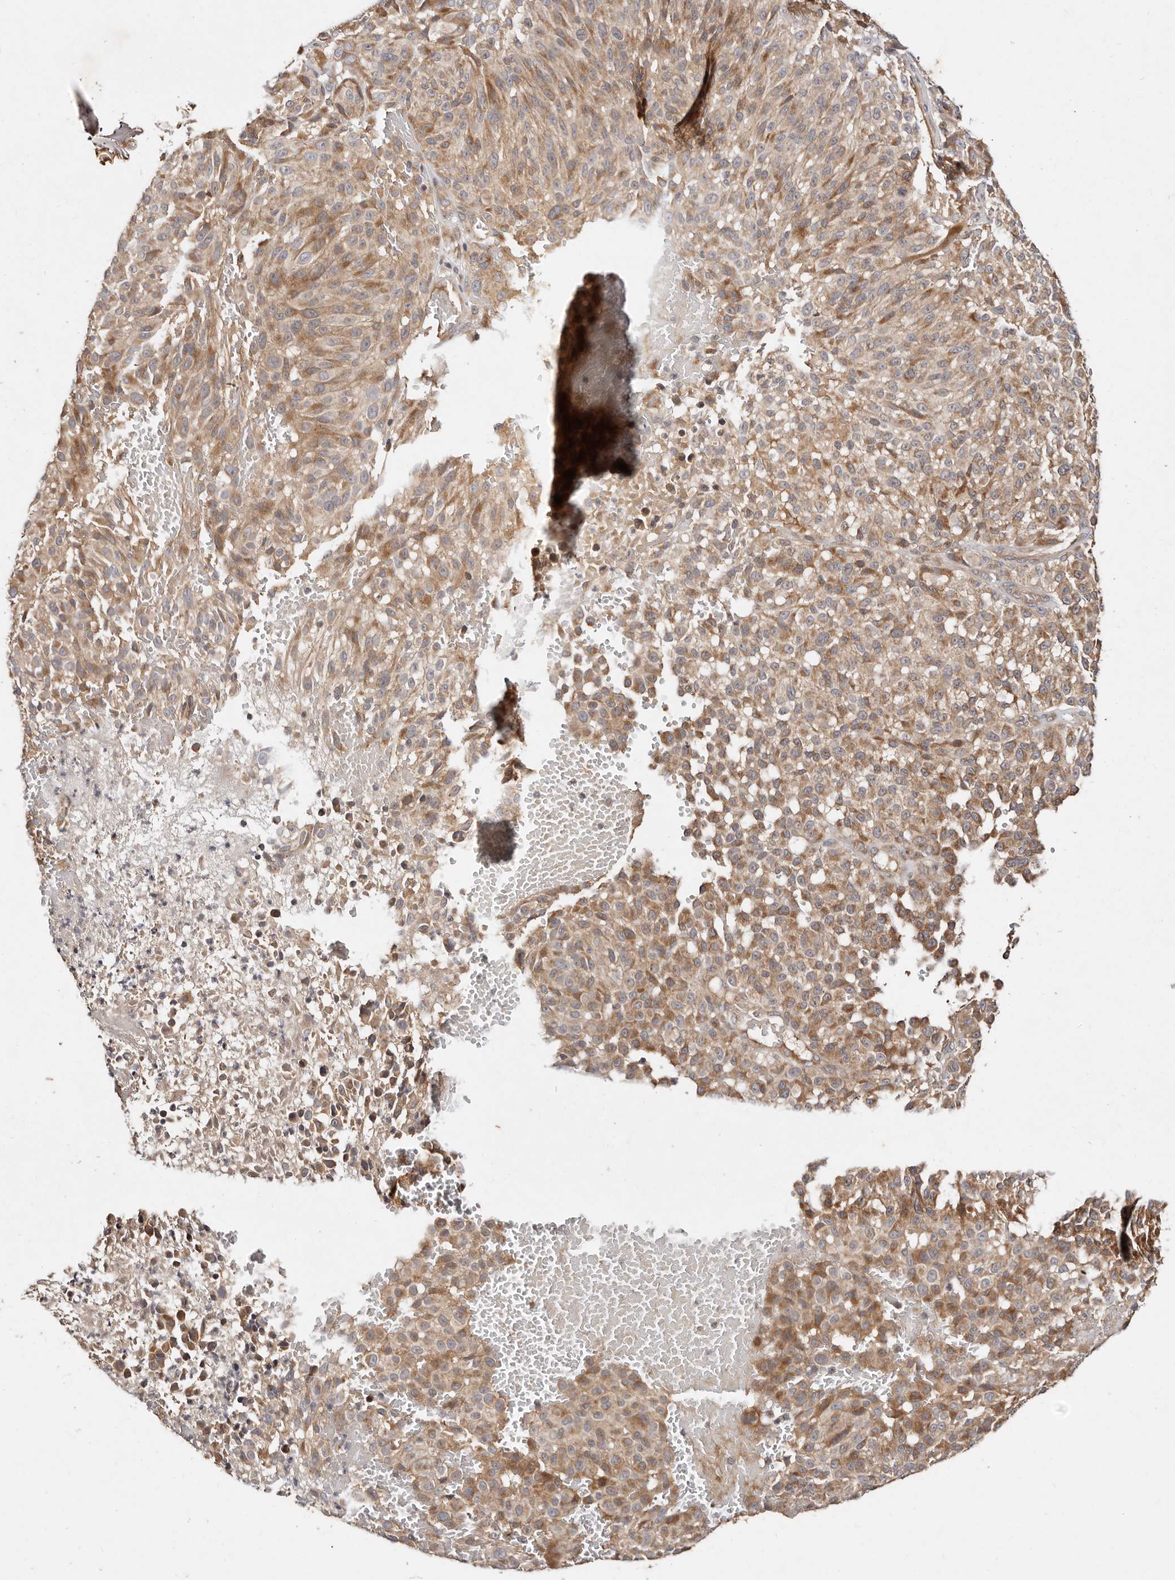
{"staining": {"intensity": "moderate", "quantity": ">75%", "location": "cytoplasmic/membranous"}, "tissue": "melanoma", "cell_type": "Tumor cells", "image_type": "cancer", "snomed": [{"axis": "morphology", "description": "Malignant melanoma, NOS"}, {"axis": "topography", "description": "Skin"}], "caption": "Human malignant melanoma stained for a protein (brown) exhibits moderate cytoplasmic/membranous positive staining in approximately >75% of tumor cells.", "gene": "DENND11", "patient": {"sex": "male", "age": 83}}